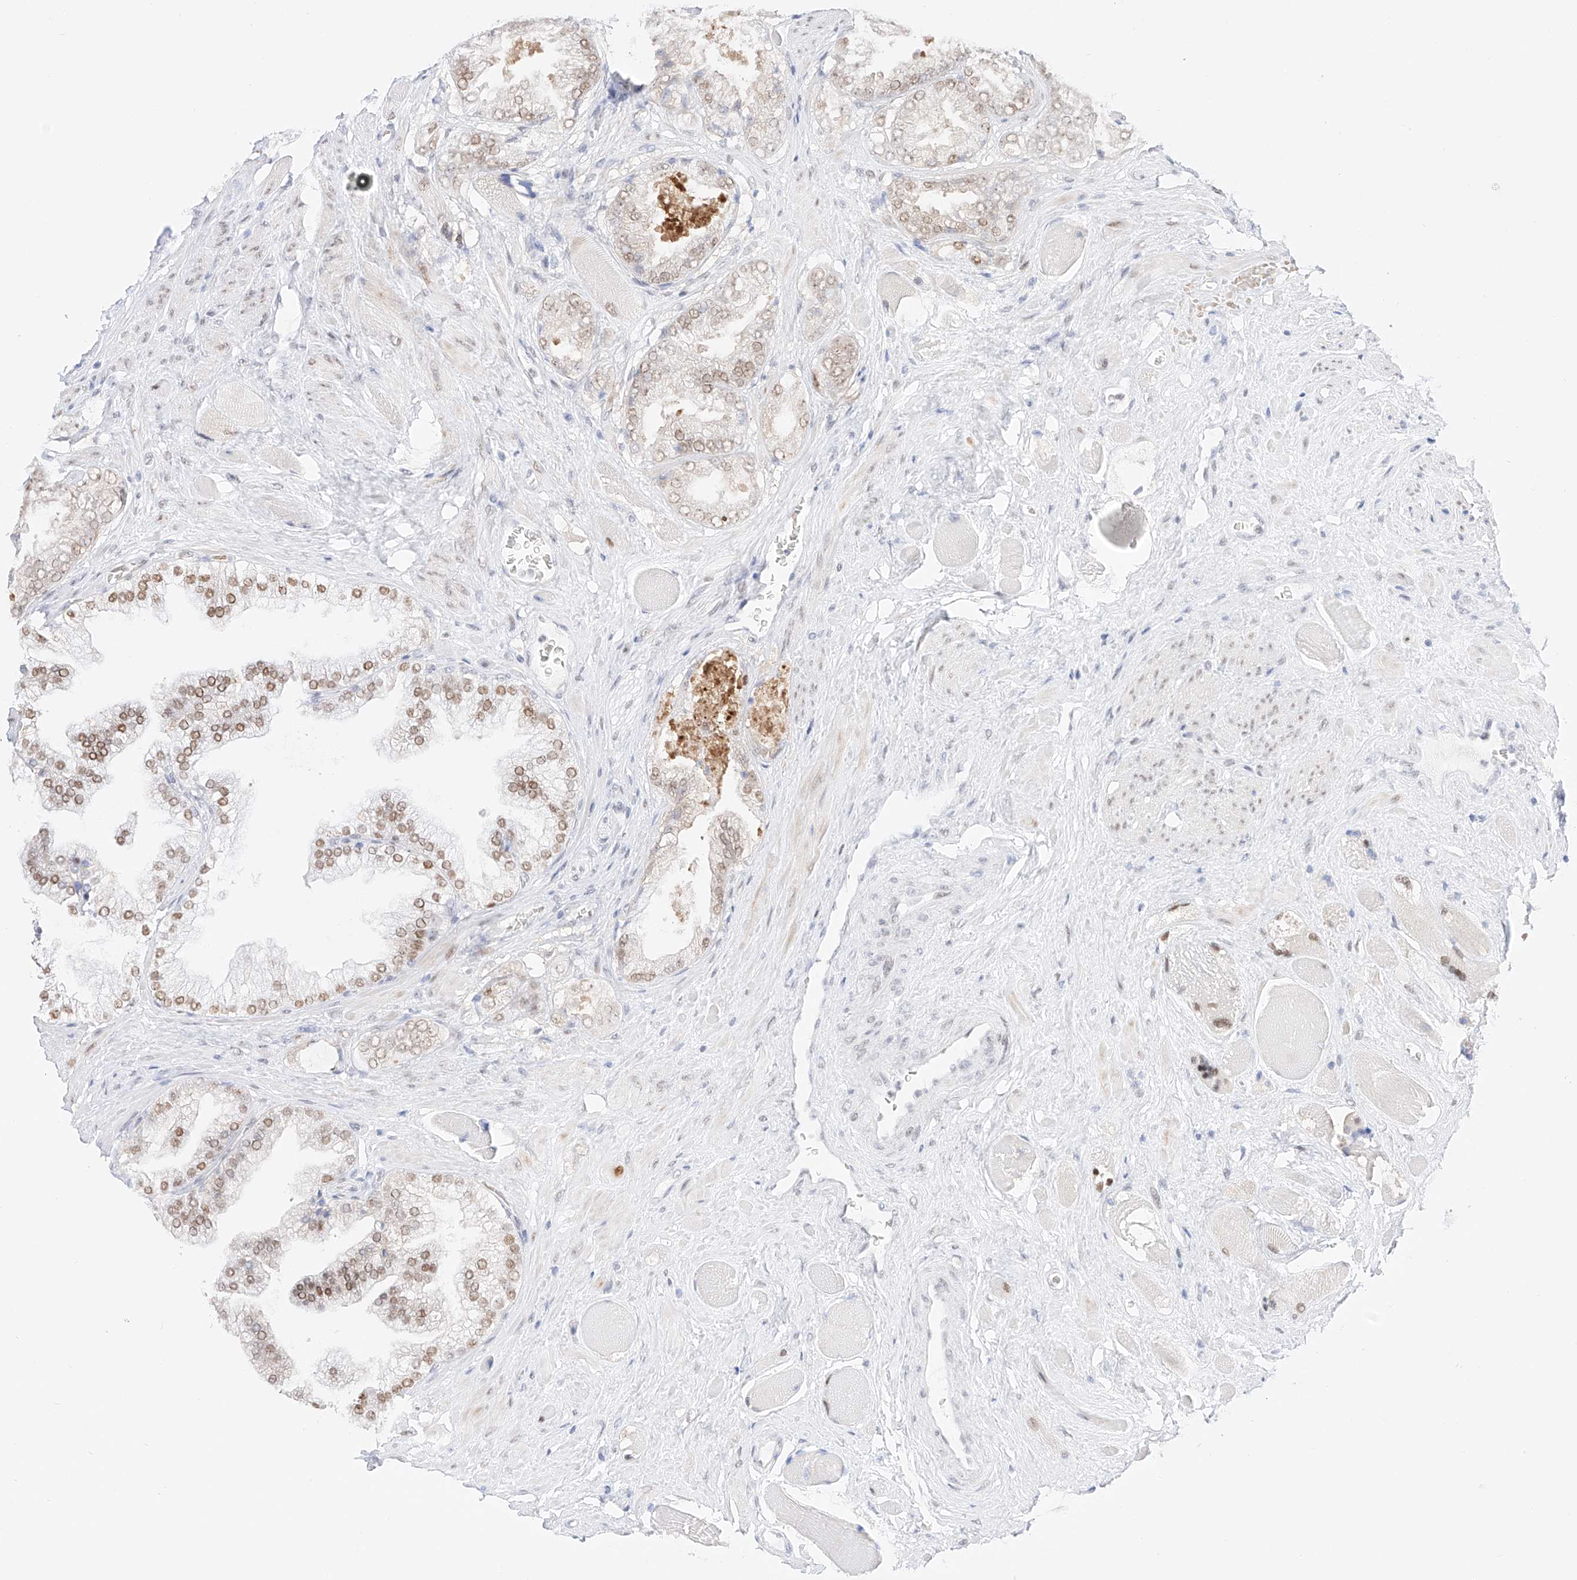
{"staining": {"intensity": "moderate", "quantity": "<25%", "location": "nuclear"}, "tissue": "prostate cancer", "cell_type": "Tumor cells", "image_type": "cancer", "snomed": [{"axis": "morphology", "description": "Adenocarcinoma, High grade"}, {"axis": "topography", "description": "Prostate"}], "caption": "The image shows staining of high-grade adenocarcinoma (prostate), revealing moderate nuclear protein staining (brown color) within tumor cells.", "gene": "APIP", "patient": {"sex": "male", "age": 58}}